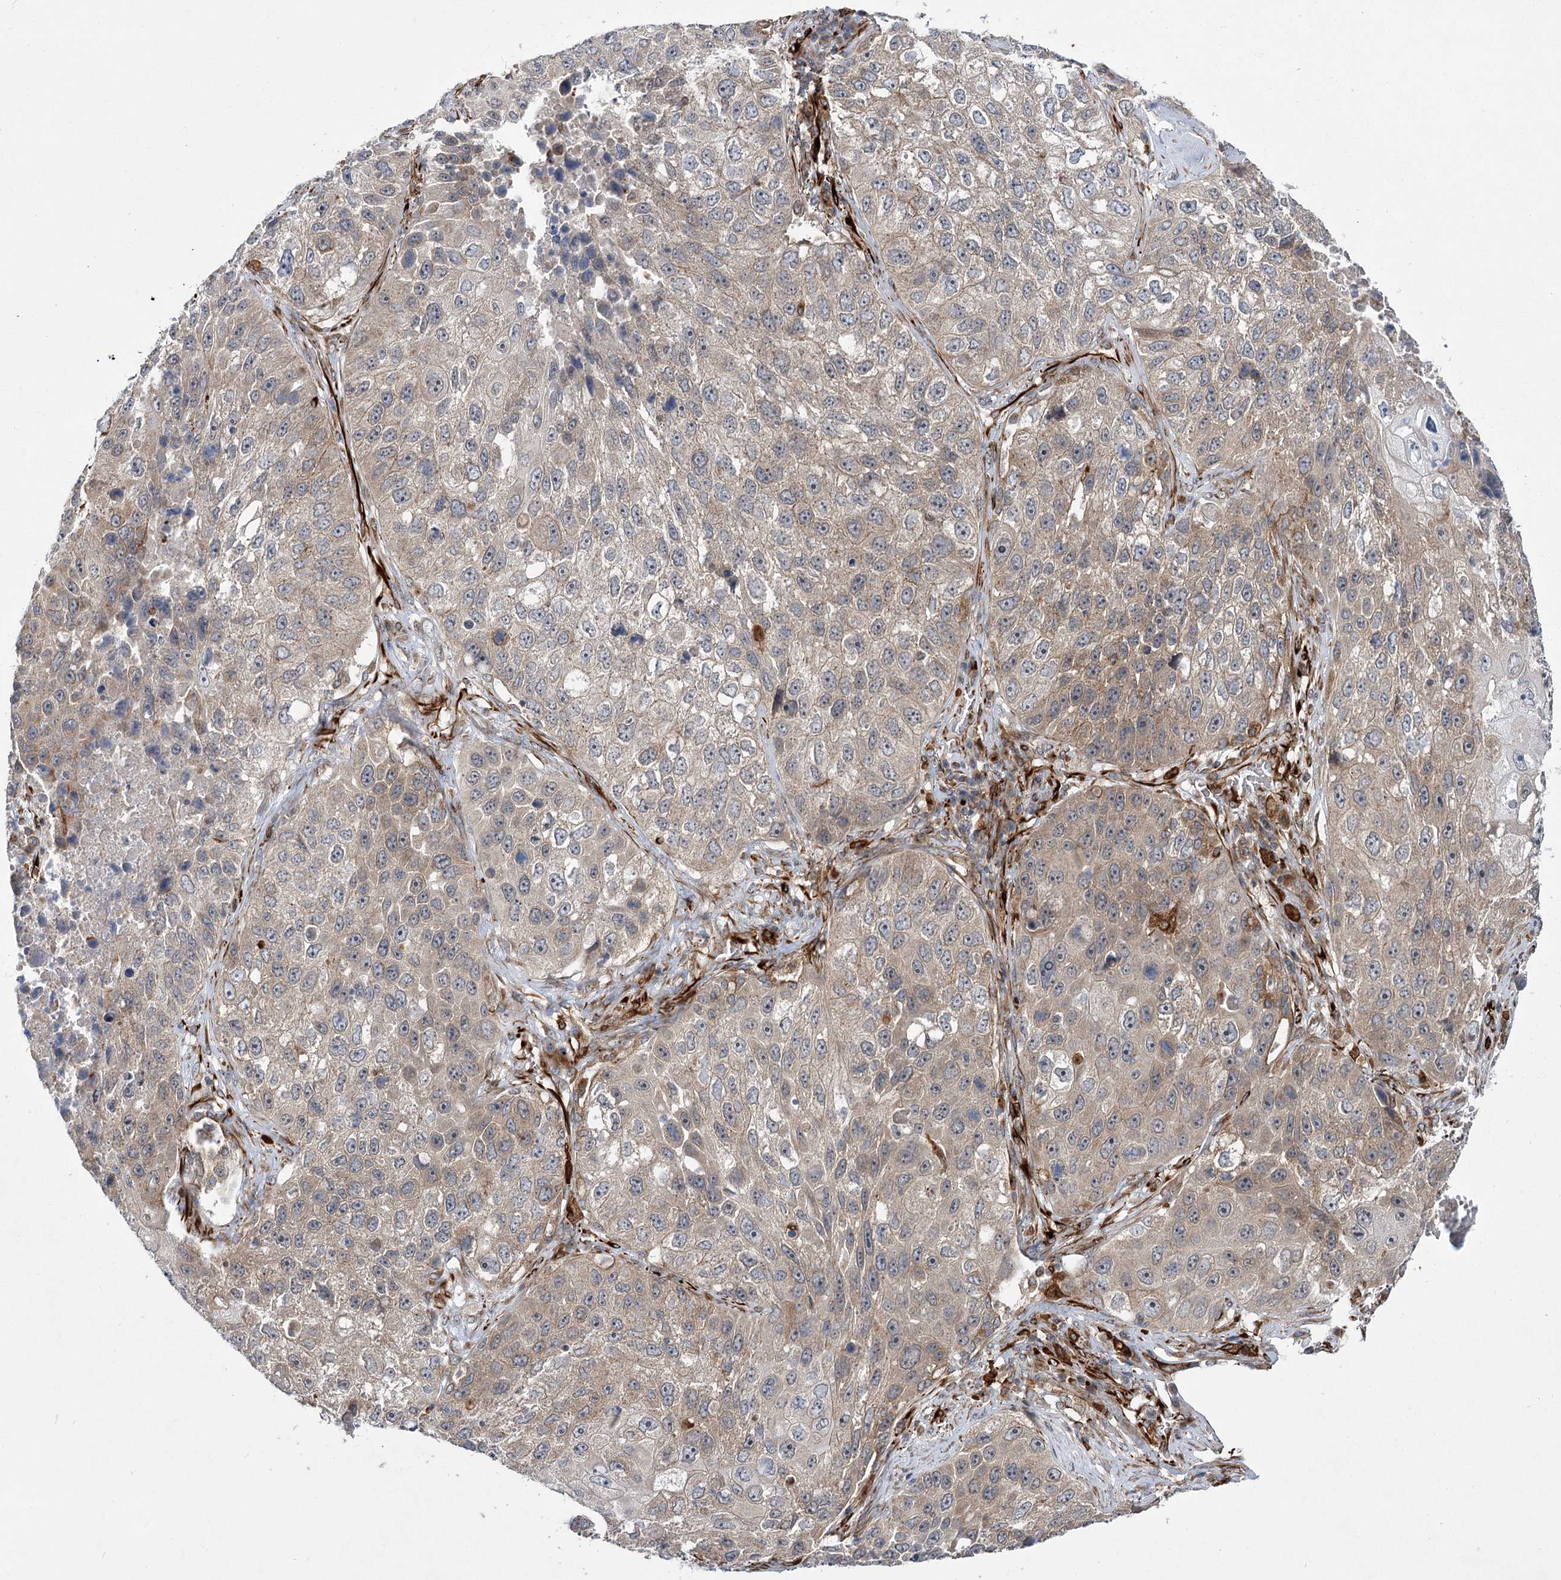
{"staining": {"intensity": "weak", "quantity": "<25%", "location": "cytoplasmic/membranous"}, "tissue": "lung cancer", "cell_type": "Tumor cells", "image_type": "cancer", "snomed": [{"axis": "morphology", "description": "Squamous cell carcinoma, NOS"}, {"axis": "topography", "description": "Lung"}], "caption": "IHC of human squamous cell carcinoma (lung) shows no expression in tumor cells.", "gene": "DPEP2", "patient": {"sex": "male", "age": 61}}